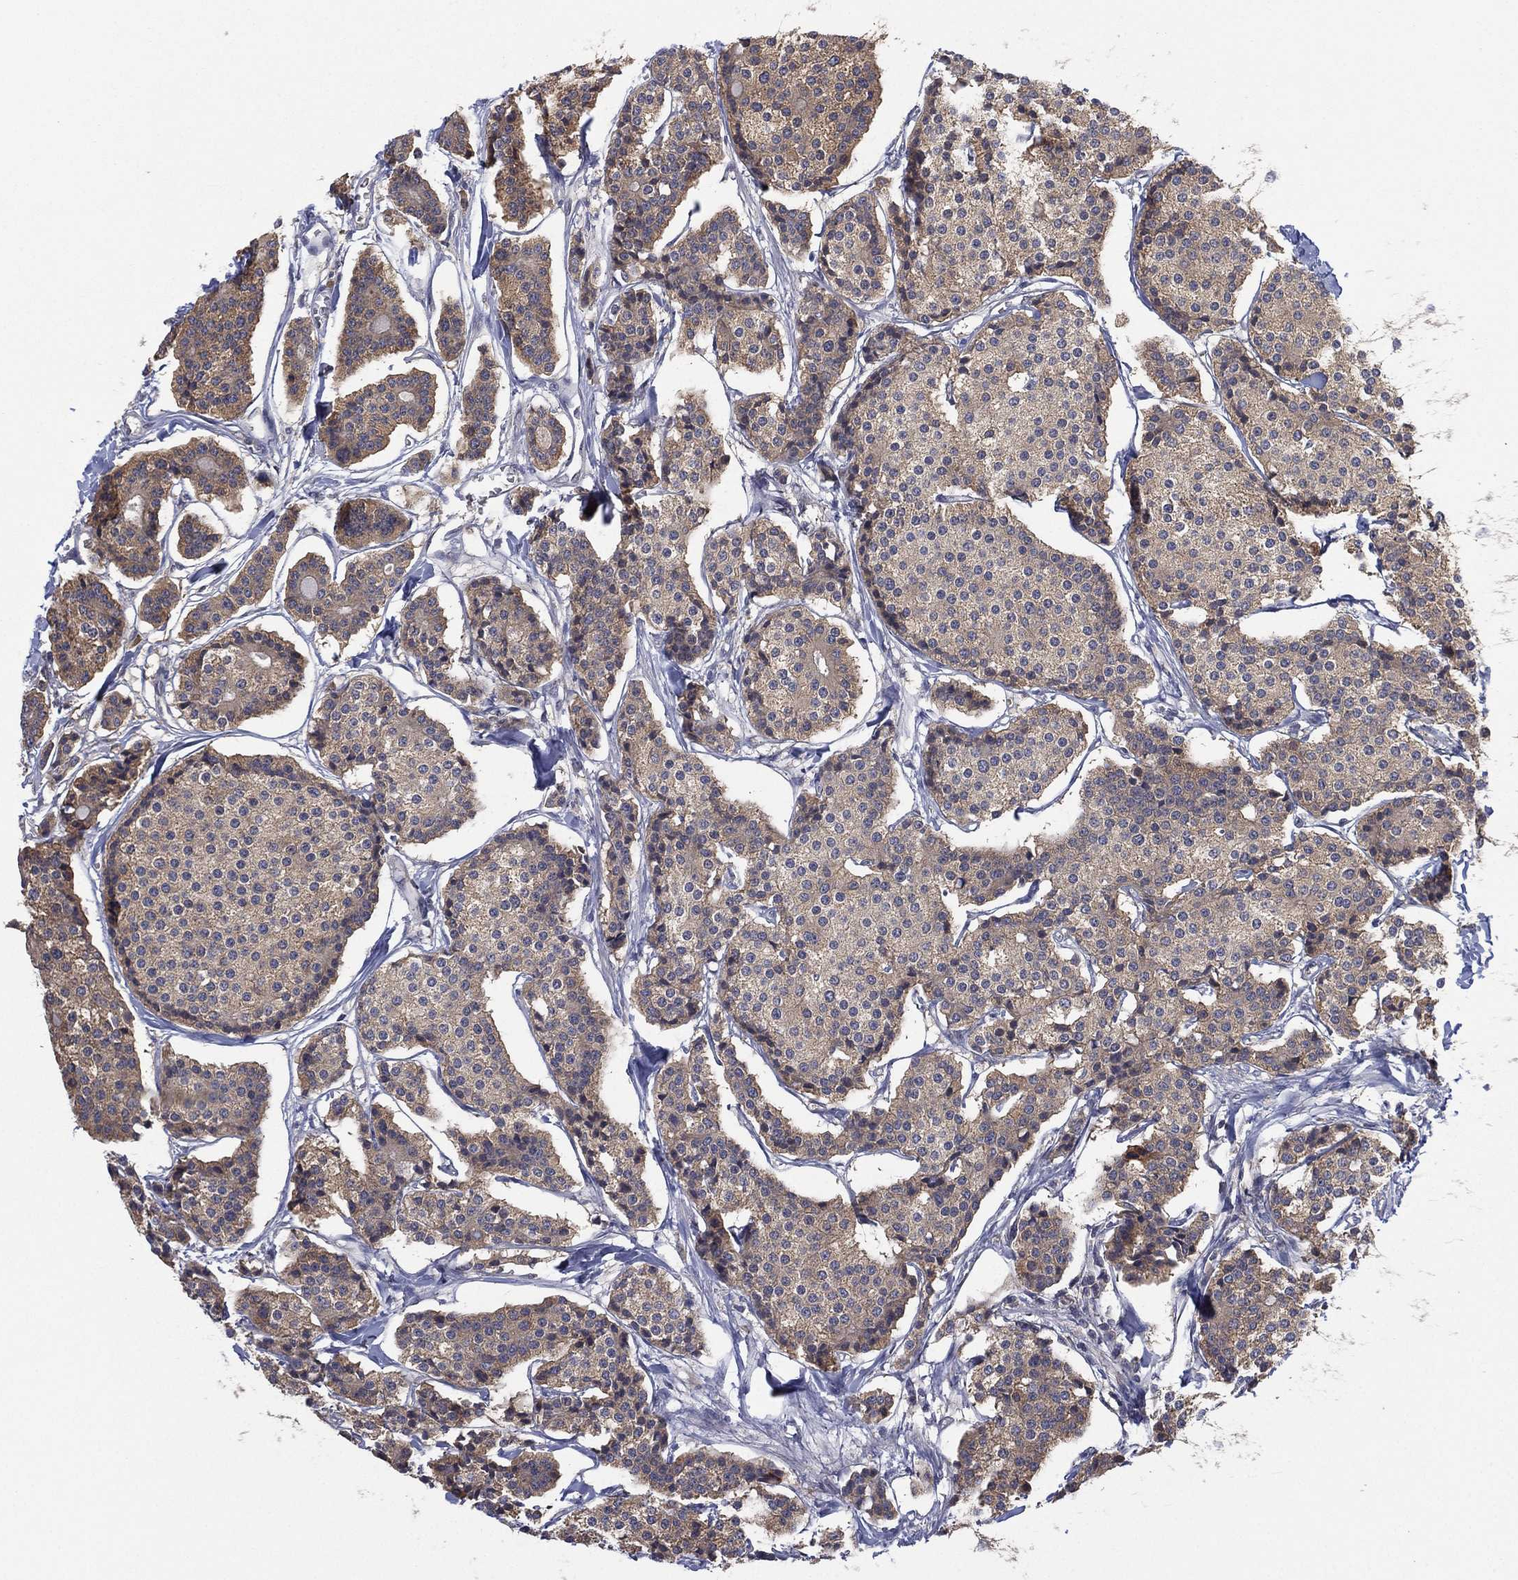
{"staining": {"intensity": "weak", "quantity": "25%-75%", "location": "cytoplasmic/membranous"}, "tissue": "carcinoid", "cell_type": "Tumor cells", "image_type": "cancer", "snomed": [{"axis": "morphology", "description": "Carcinoid, malignant, NOS"}, {"axis": "topography", "description": "Small intestine"}], "caption": "An image of carcinoid (malignant) stained for a protein reveals weak cytoplasmic/membranous brown staining in tumor cells.", "gene": "MPP7", "patient": {"sex": "female", "age": 65}}